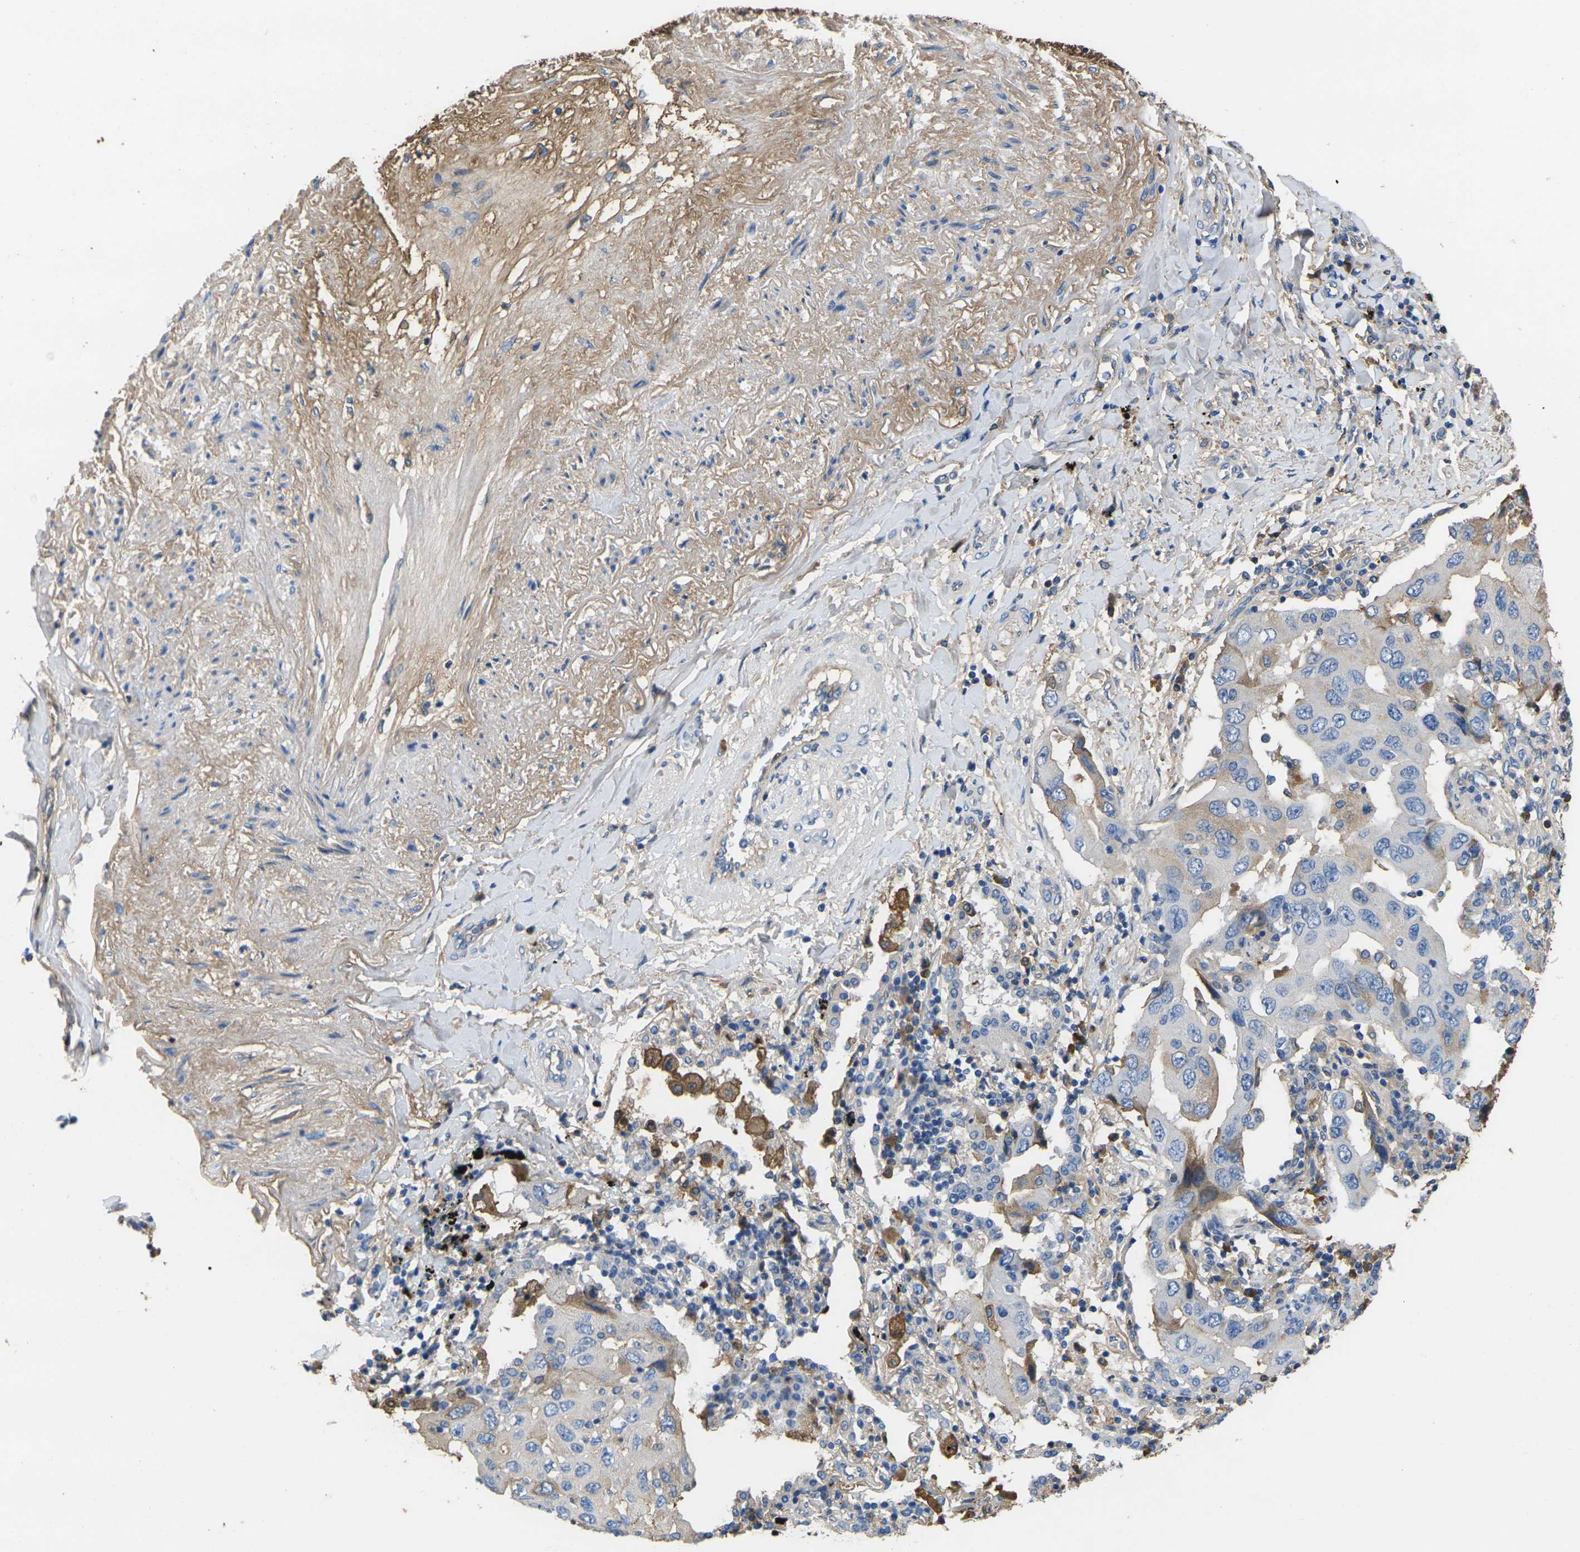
{"staining": {"intensity": "moderate", "quantity": "<25%", "location": "cytoplasmic/membranous"}, "tissue": "lung cancer", "cell_type": "Tumor cells", "image_type": "cancer", "snomed": [{"axis": "morphology", "description": "Adenocarcinoma, NOS"}, {"axis": "topography", "description": "Lung"}], "caption": "Immunohistochemistry image of neoplastic tissue: human lung cancer stained using immunohistochemistry (IHC) demonstrates low levels of moderate protein expression localized specifically in the cytoplasmic/membranous of tumor cells, appearing as a cytoplasmic/membranous brown color.", "gene": "GREM2", "patient": {"sex": "female", "age": 65}}